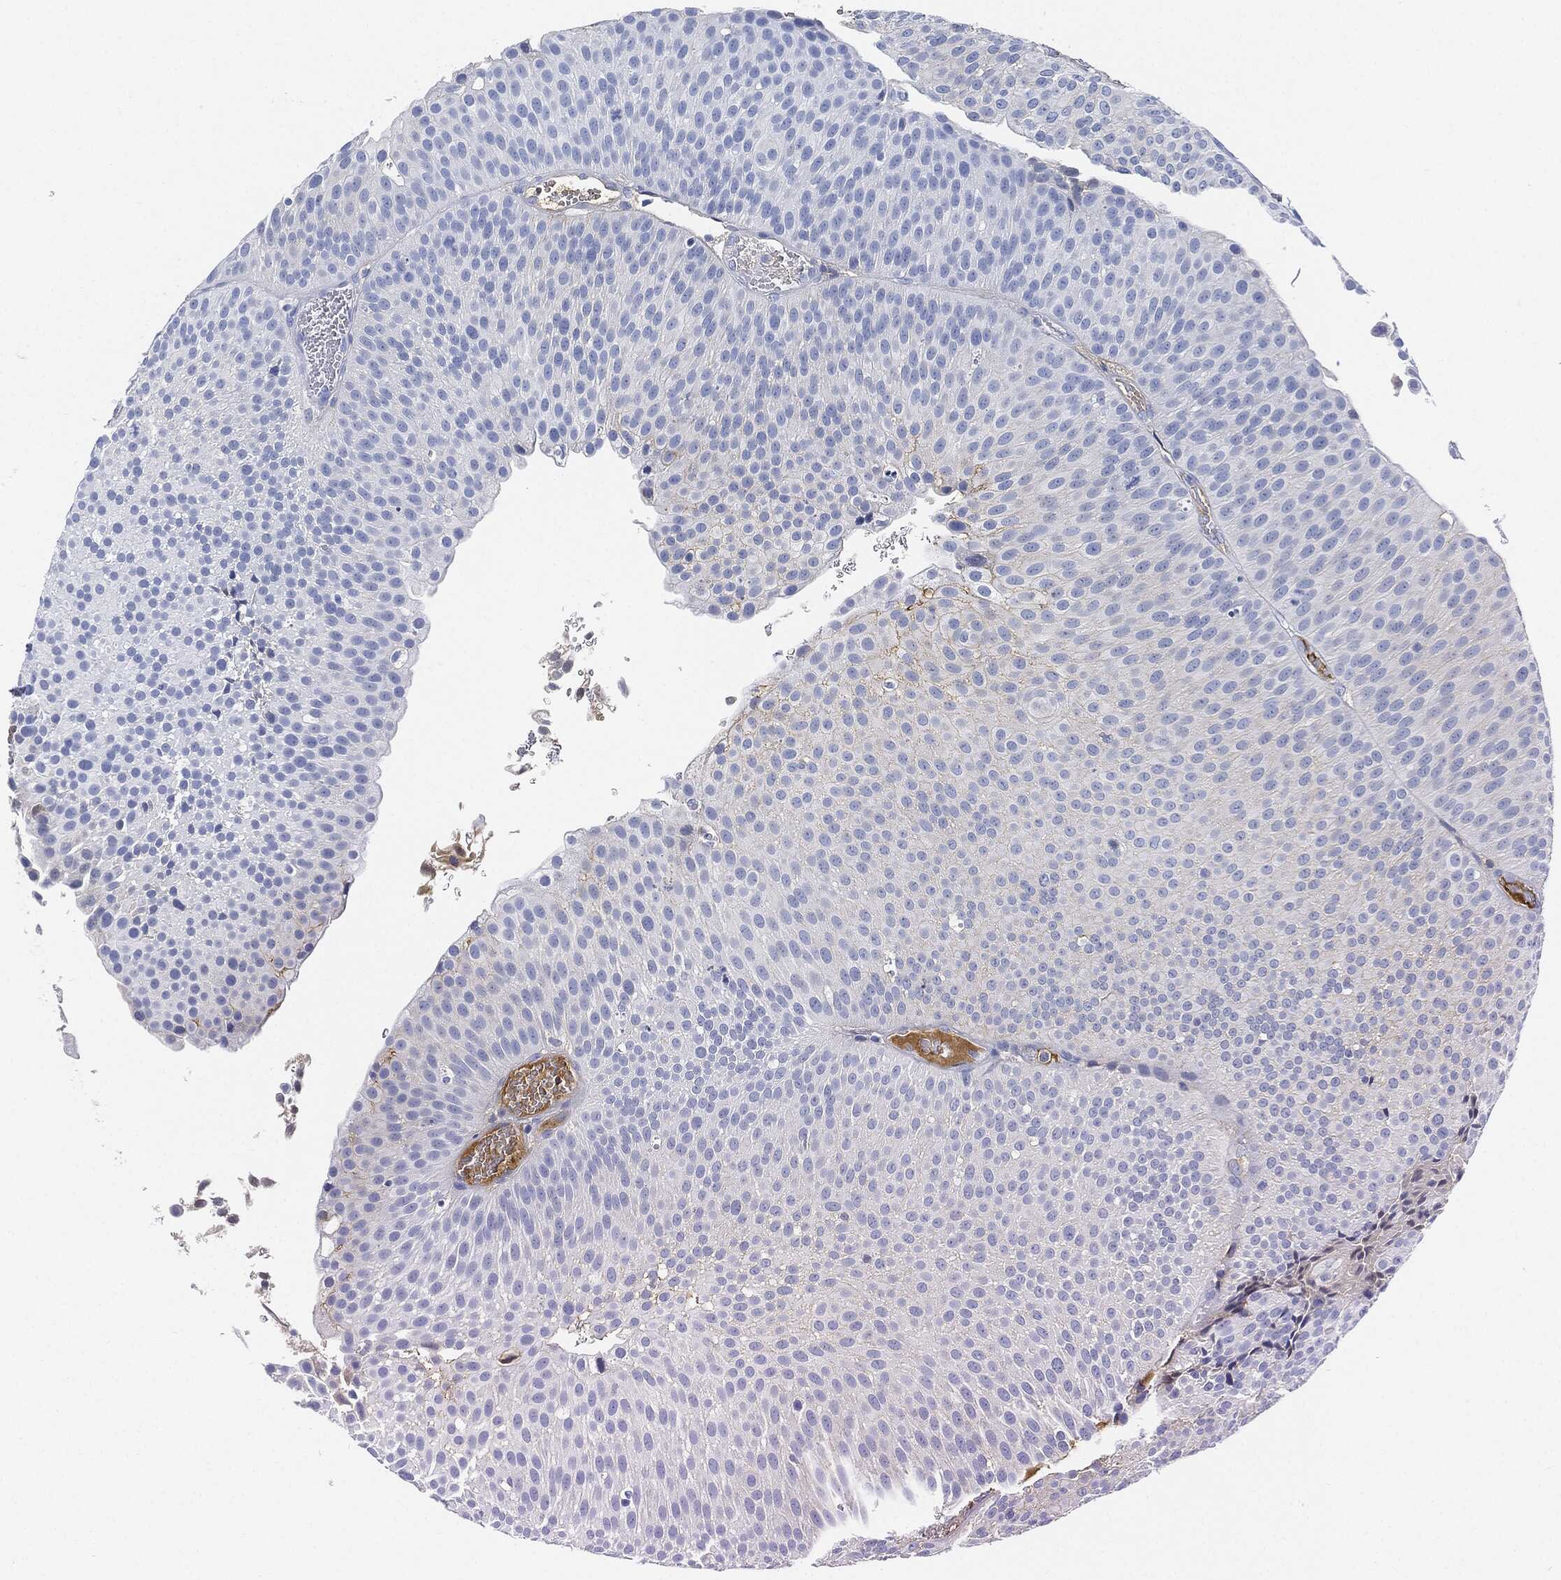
{"staining": {"intensity": "negative", "quantity": "none", "location": "none"}, "tissue": "urothelial cancer", "cell_type": "Tumor cells", "image_type": "cancer", "snomed": [{"axis": "morphology", "description": "Urothelial carcinoma, Low grade"}, {"axis": "topography", "description": "Urinary bladder"}], "caption": "This photomicrograph is of urothelial cancer stained with immunohistochemistry (IHC) to label a protein in brown with the nuclei are counter-stained blue. There is no staining in tumor cells.", "gene": "IGLV6-57", "patient": {"sex": "male", "age": 65}}